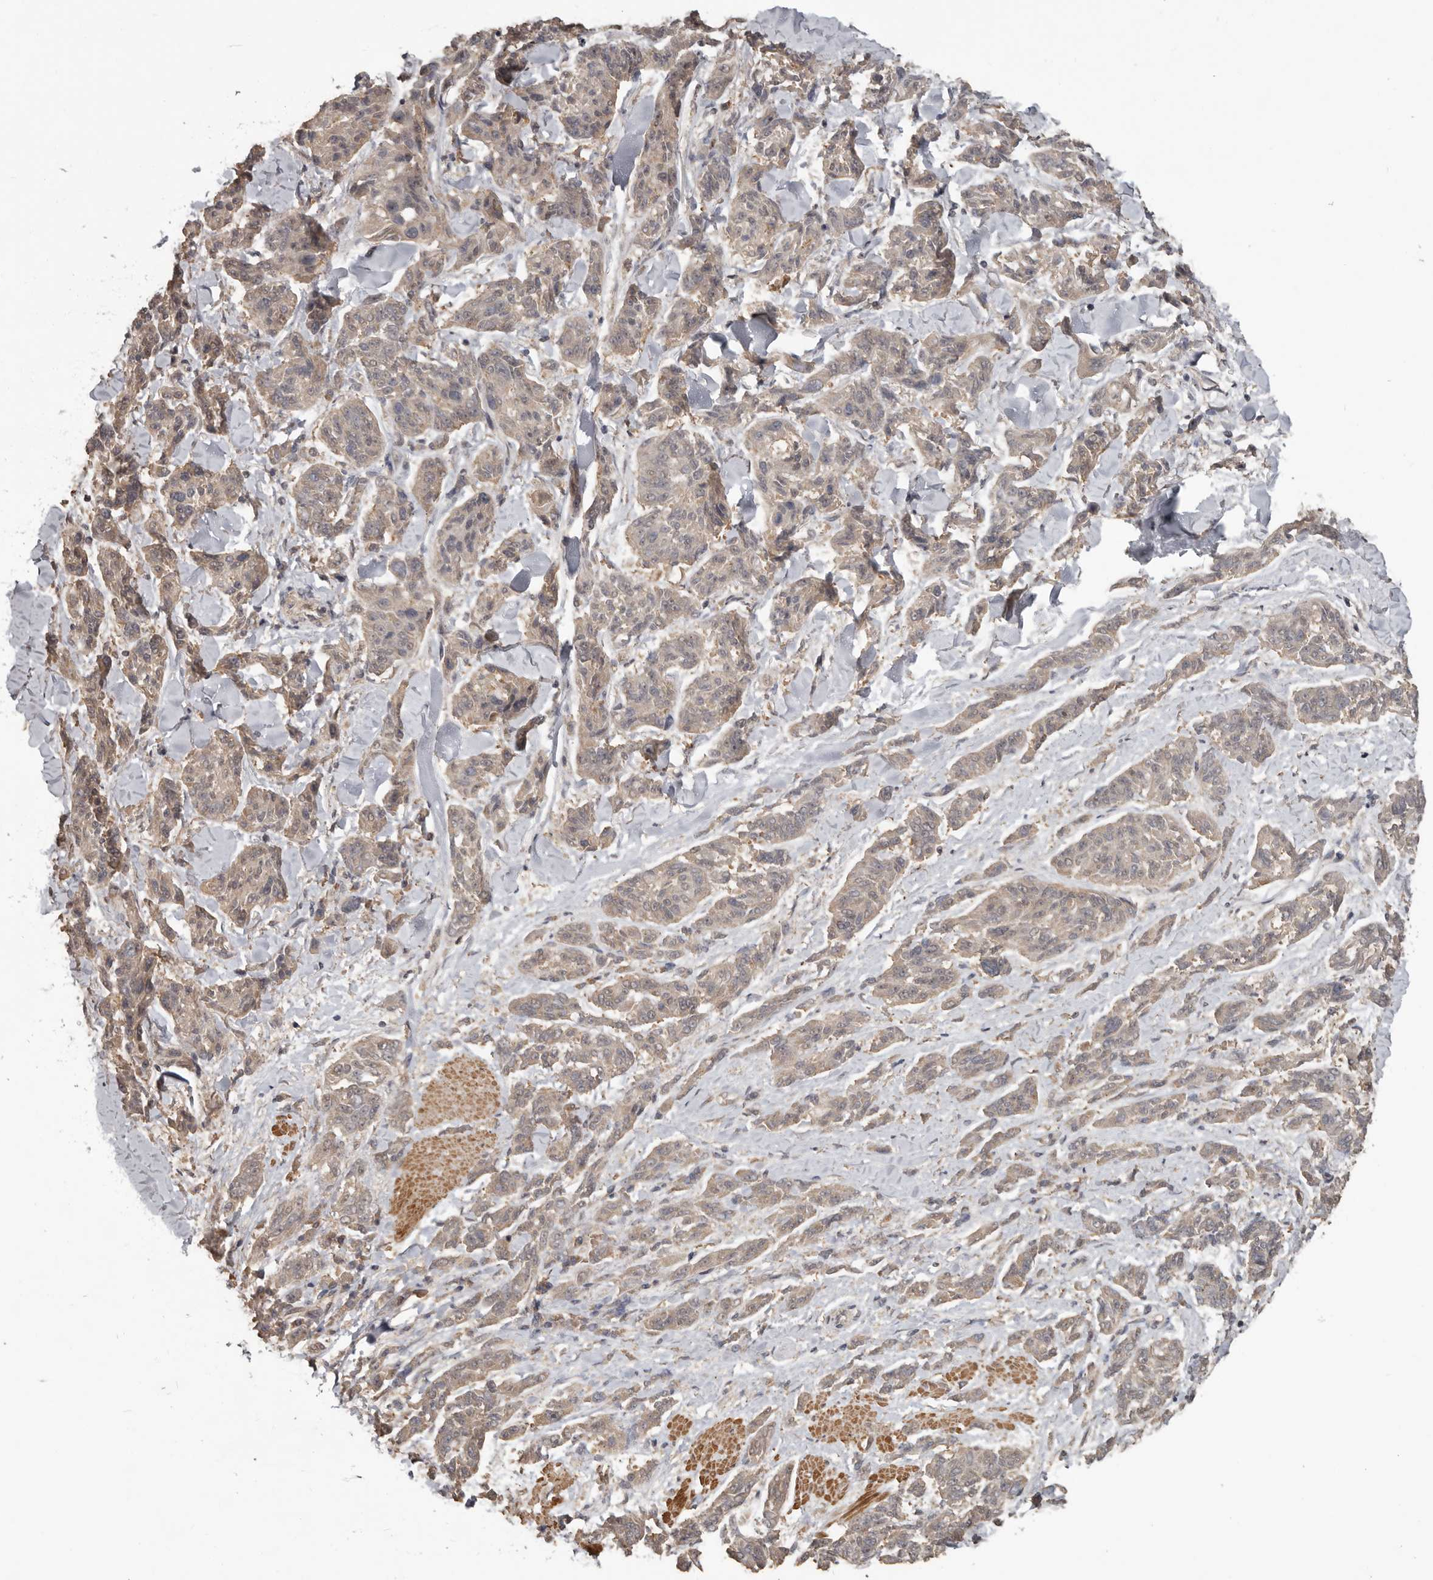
{"staining": {"intensity": "weak", "quantity": "25%-75%", "location": "cytoplasmic/membranous"}, "tissue": "melanoma", "cell_type": "Tumor cells", "image_type": "cancer", "snomed": [{"axis": "morphology", "description": "Malignant melanoma, NOS"}, {"axis": "topography", "description": "Skin"}], "caption": "Immunohistochemical staining of malignant melanoma demonstrates low levels of weak cytoplasmic/membranous protein positivity in approximately 25%-75% of tumor cells.", "gene": "ZFP14", "patient": {"sex": "male", "age": 53}}